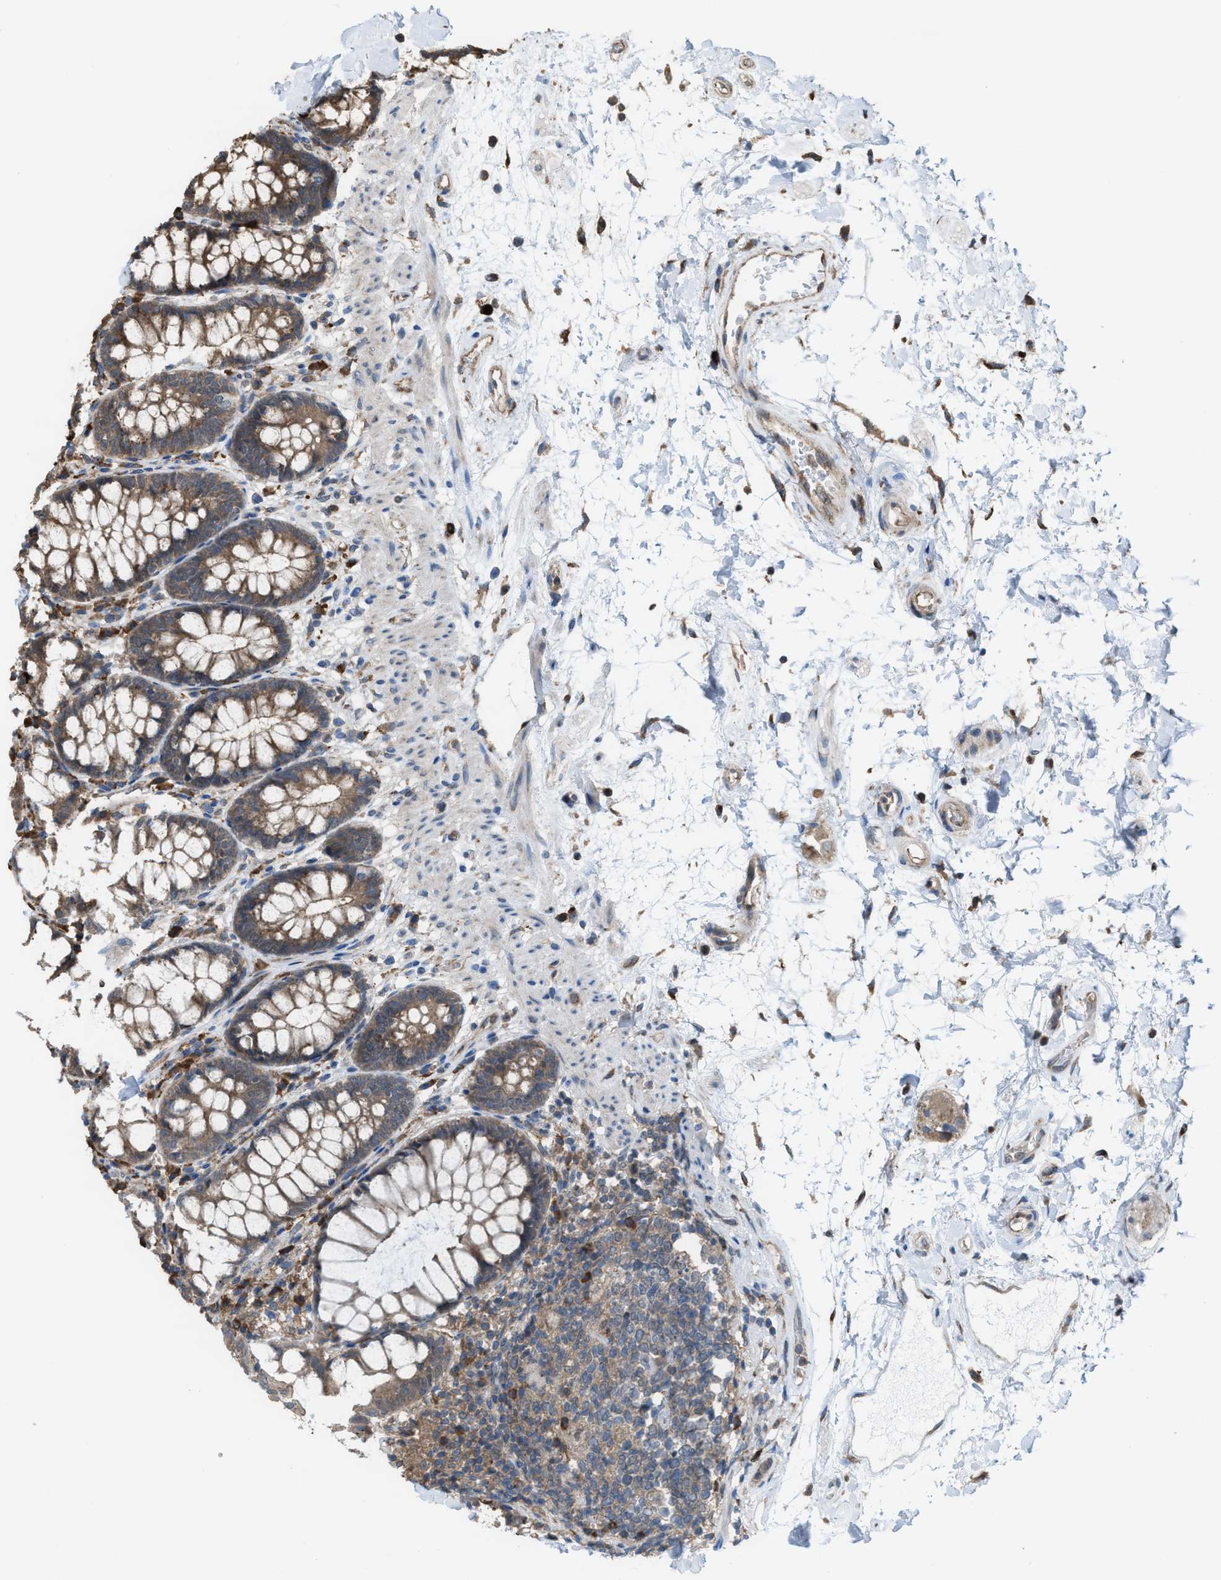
{"staining": {"intensity": "moderate", "quantity": ">75%", "location": "cytoplasmic/membranous"}, "tissue": "rectum", "cell_type": "Glandular cells", "image_type": "normal", "snomed": [{"axis": "morphology", "description": "Normal tissue, NOS"}, {"axis": "topography", "description": "Rectum"}], "caption": "Brown immunohistochemical staining in benign rectum reveals moderate cytoplasmic/membranous expression in about >75% of glandular cells.", "gene": "PLAA", "patient": {"sex": "male", "age": 64}}